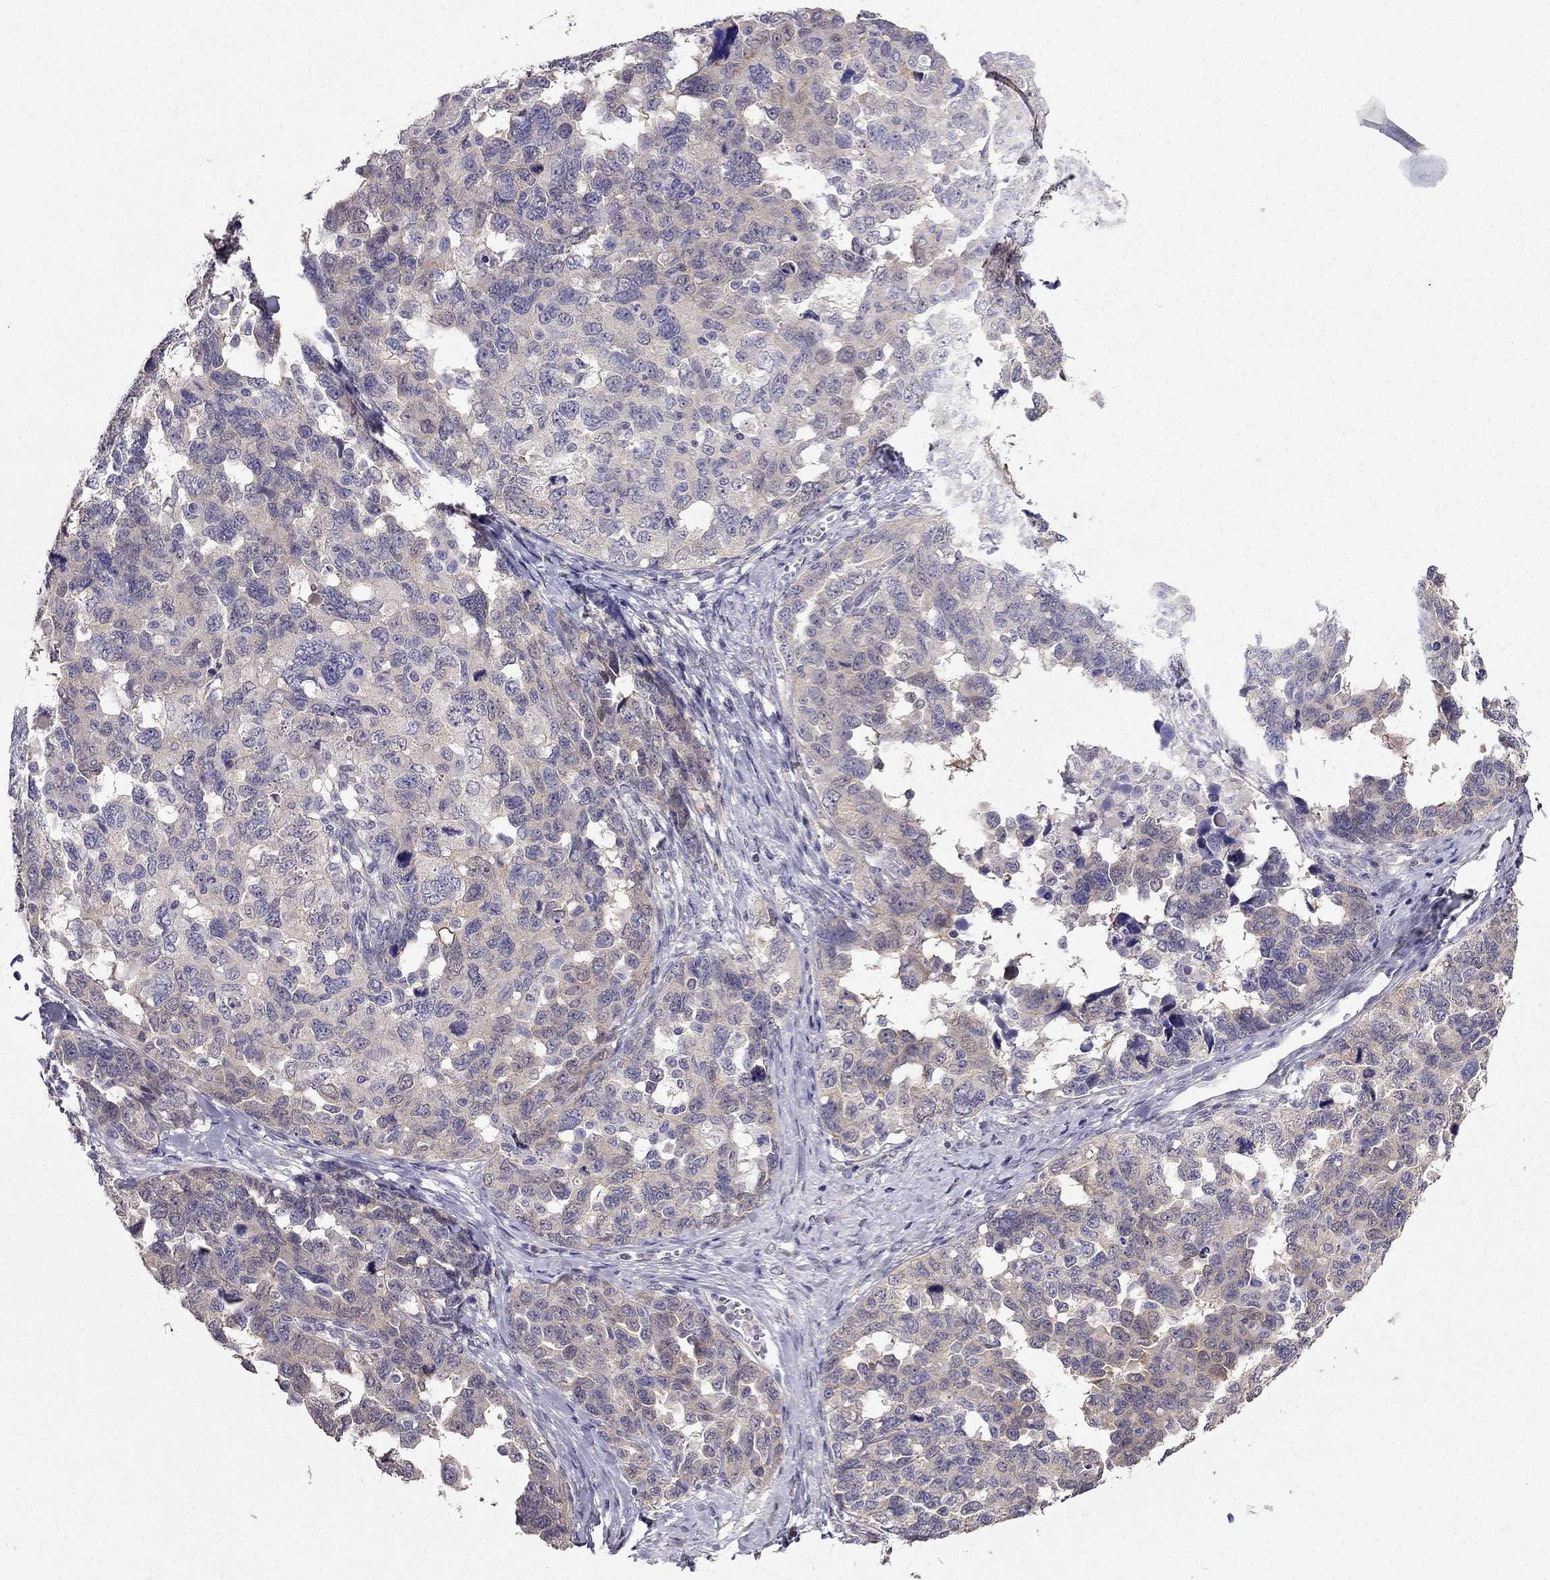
{"staining": {"intensity": "weak", "quantity": "25%-75%", "location": "cytoplasmic/membranous"}, "tissue": "ovarian cancer", "cell_type": "Tumor cells", "image_type": "cancer", "snomed": [{"axis": "morphology", "description": "Cystadenocarcinoma, serous, NOS"}, {"axis": "topography", "description": "Ovary"}], "caption": "A histopathology image showing weak cytoplasmic/membranous expression in about 25%-75% of tumor cells in ovarian cancer (serous cystadenocarcinoma), as visualized by brown immunohistochemical staining.", "gene": "AS3MT", "patient": {"sex": "female", "age": 69}}